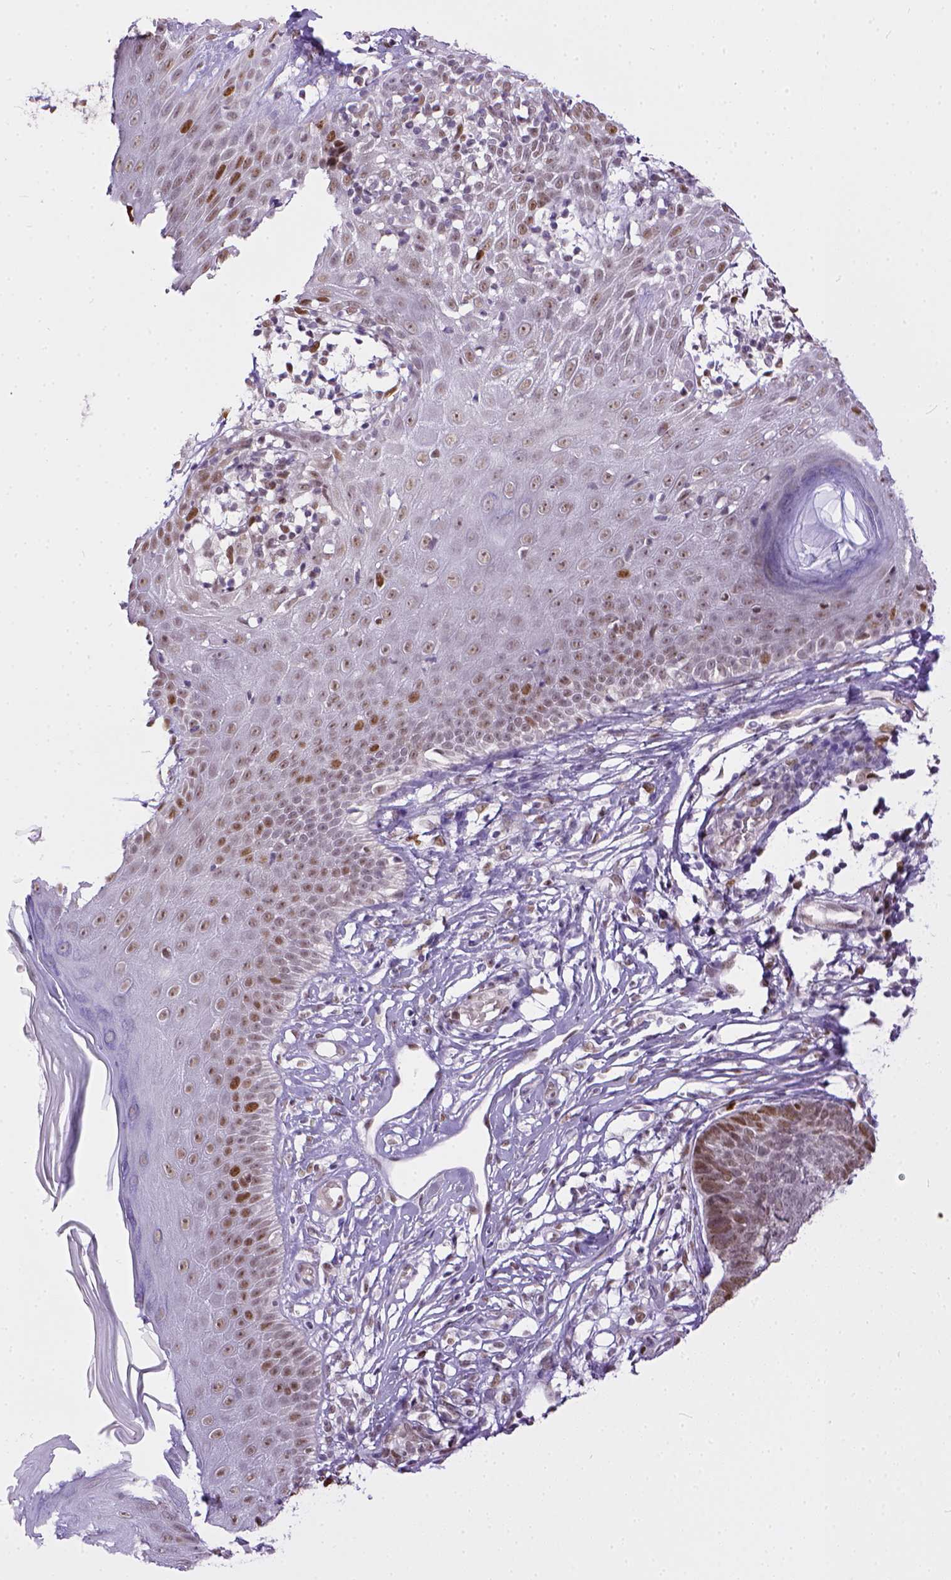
{"staining": {"intensity": "moderate", "quantity": "25%-75%", "location": "nuclear"}, "tissue": "skin cancer", "cell_type": "Tumor cells", "image_type": "cancer", "snomed": [{"axis": "morphology", "description": "Basal cell carcinoma"}, {"axis": "topography", "description": "Skin"}], "caption": "Basal cell carcinoma (skin) stained for a protein (brown) demonstrates moderate nuclear positive staining in approximately 25%-75% of tumor cells.", "gene": "ERCC1", "patient": {"sex": "male", "age": 85}}